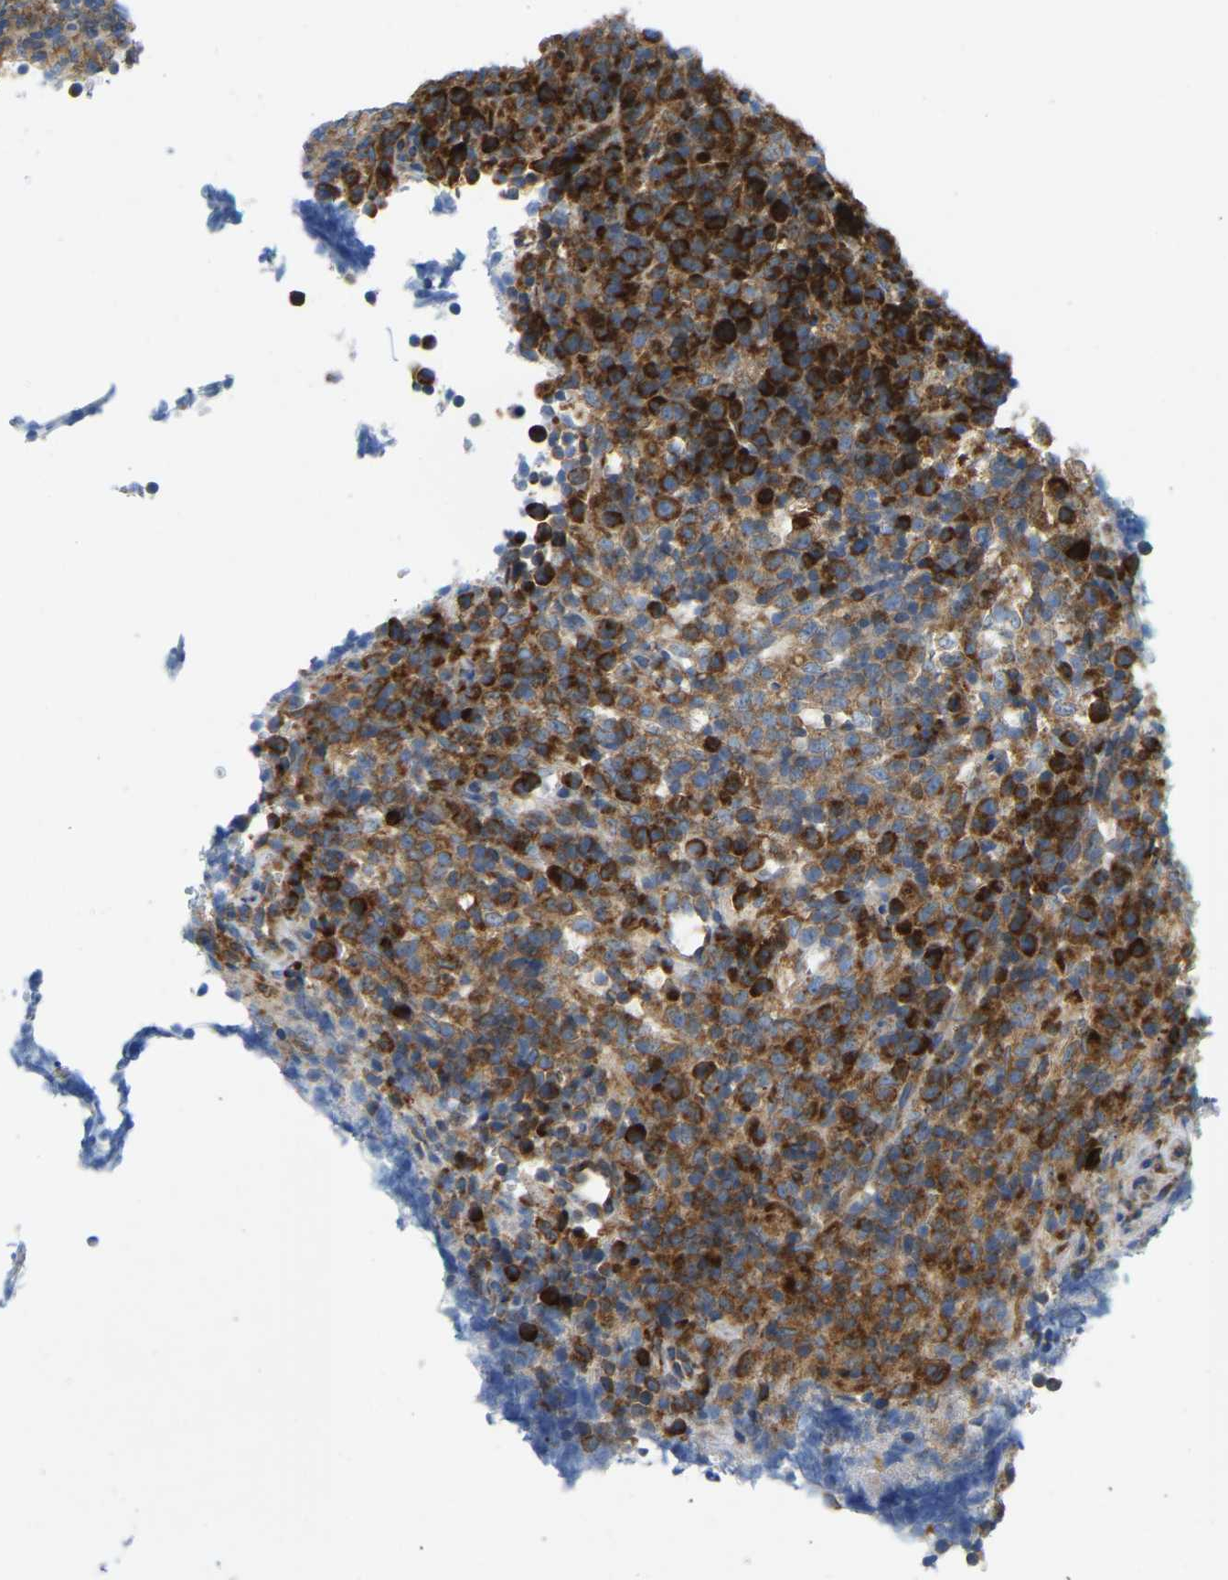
{"staining": {"intensity": "strong", "quantity": ">75%", "location": "cytoplasmic/membranous"}, "tissue": "lymphoma", "cell_type": "Tumor cells", "image_type": "cancer", "snomed": [{"axis": "morphology", "description": "Malignant lymphoma, non-Hodgkin's type, High grade"}, {"axis": "topography", "description": "Lymph node"}], "caption": "Strong cytoplasmic/membranous positivity is seen in about >75% of tumor cells in lymphoma.", "gene": "SND1", "patient": {"sex": "female", "age": 76}}